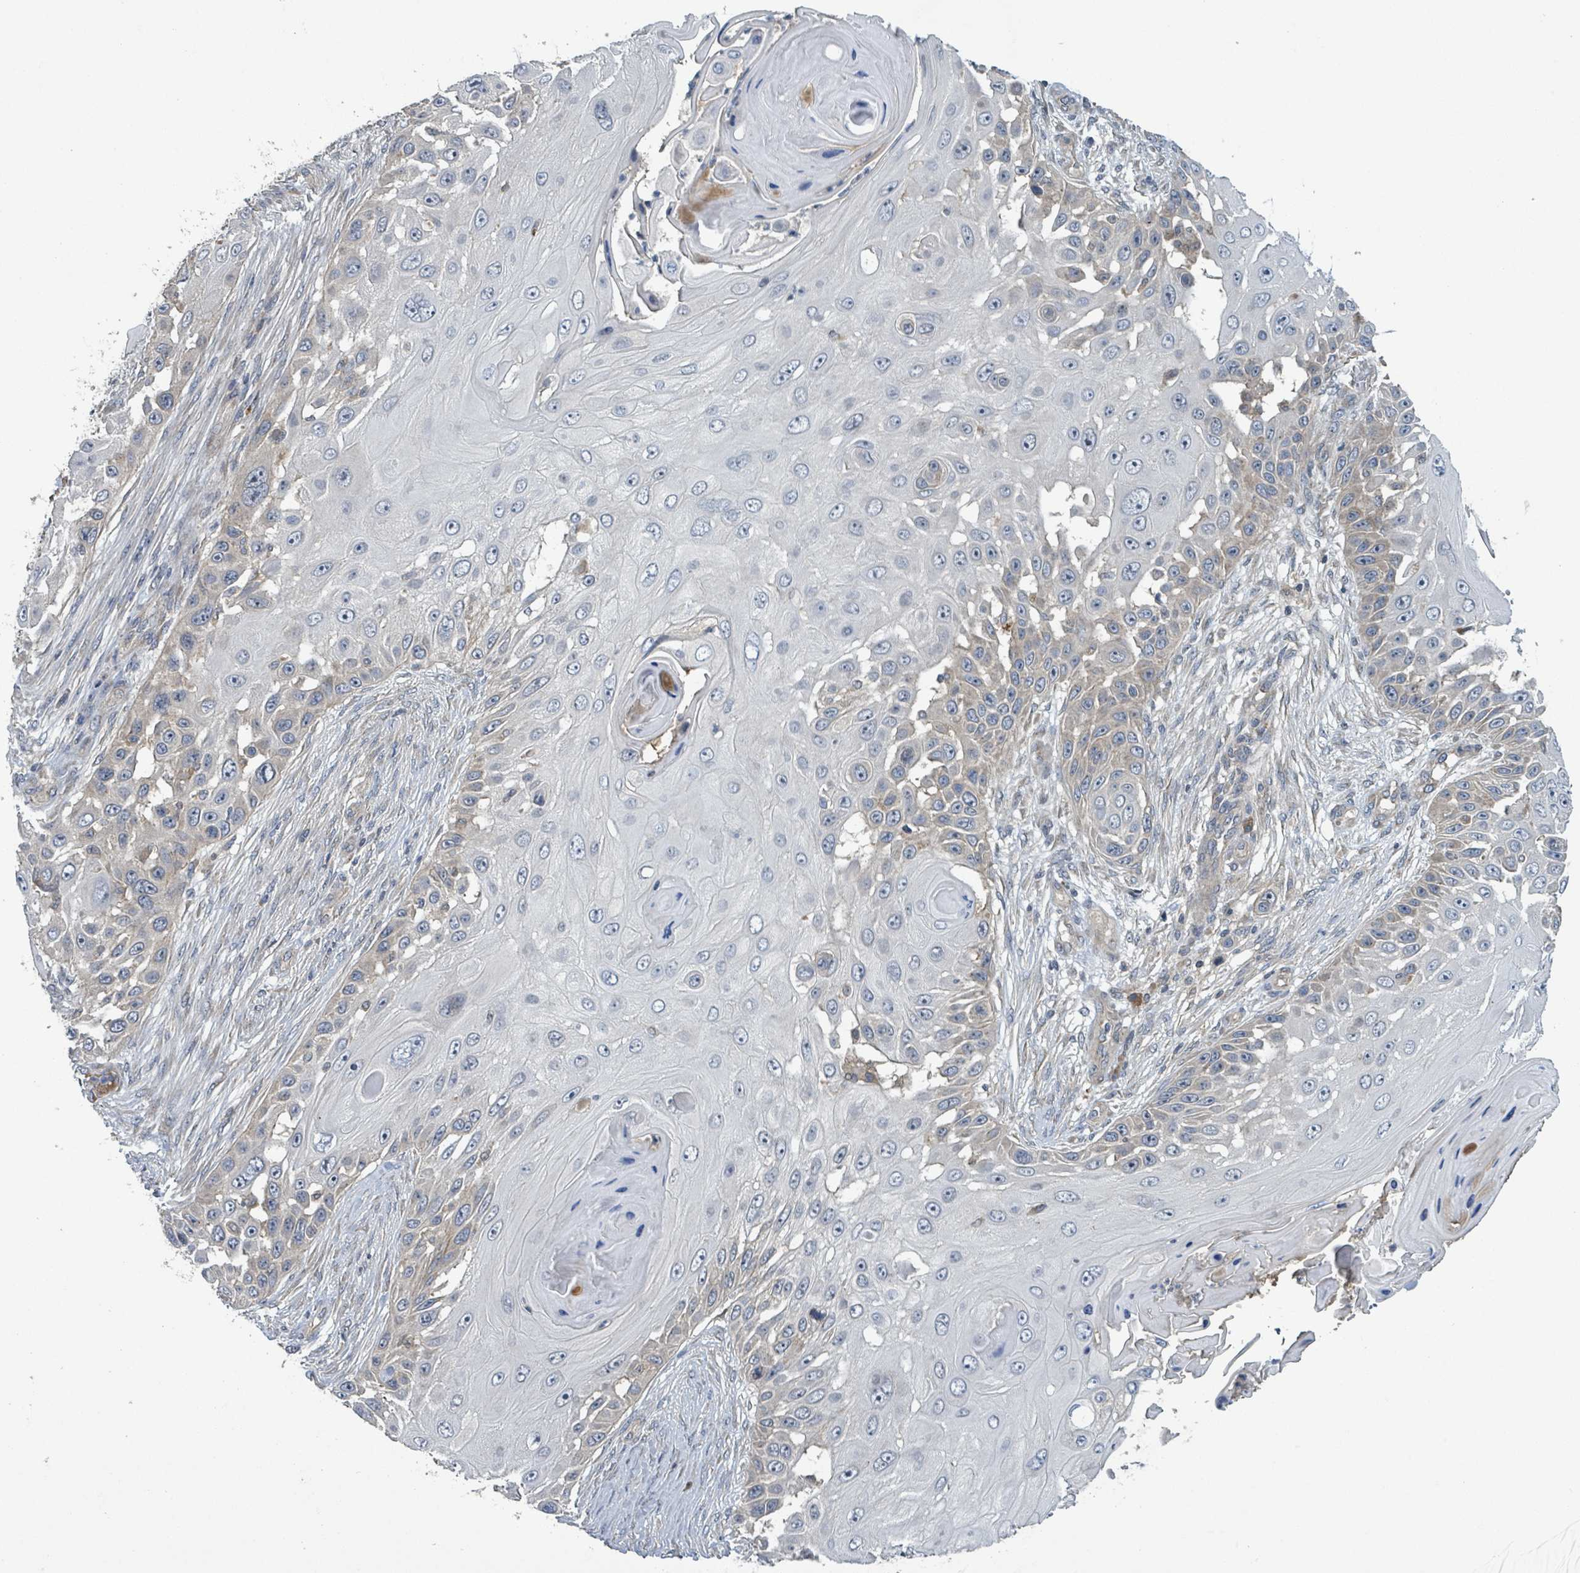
{"staining": {"intensity": "weak", "quantity": "<25%", "location": "cytoplasmic/membranous"}, "tissue": "skin cancer", "cell_type": "Tumor cells", "image_type": "cancer", "snomed": [{"axis": "morphology", "description": "Squamous cell carcinoma, NOS"}, {"axis": "topography", "description": "Skin"}], "caption": "Immunohistochemistry of skin cancer (squamous cell carcinoma) exhibits no expression in tumor cells.", "gene": "CCDC121", "patient": {"sex": "female", "age": 44}}